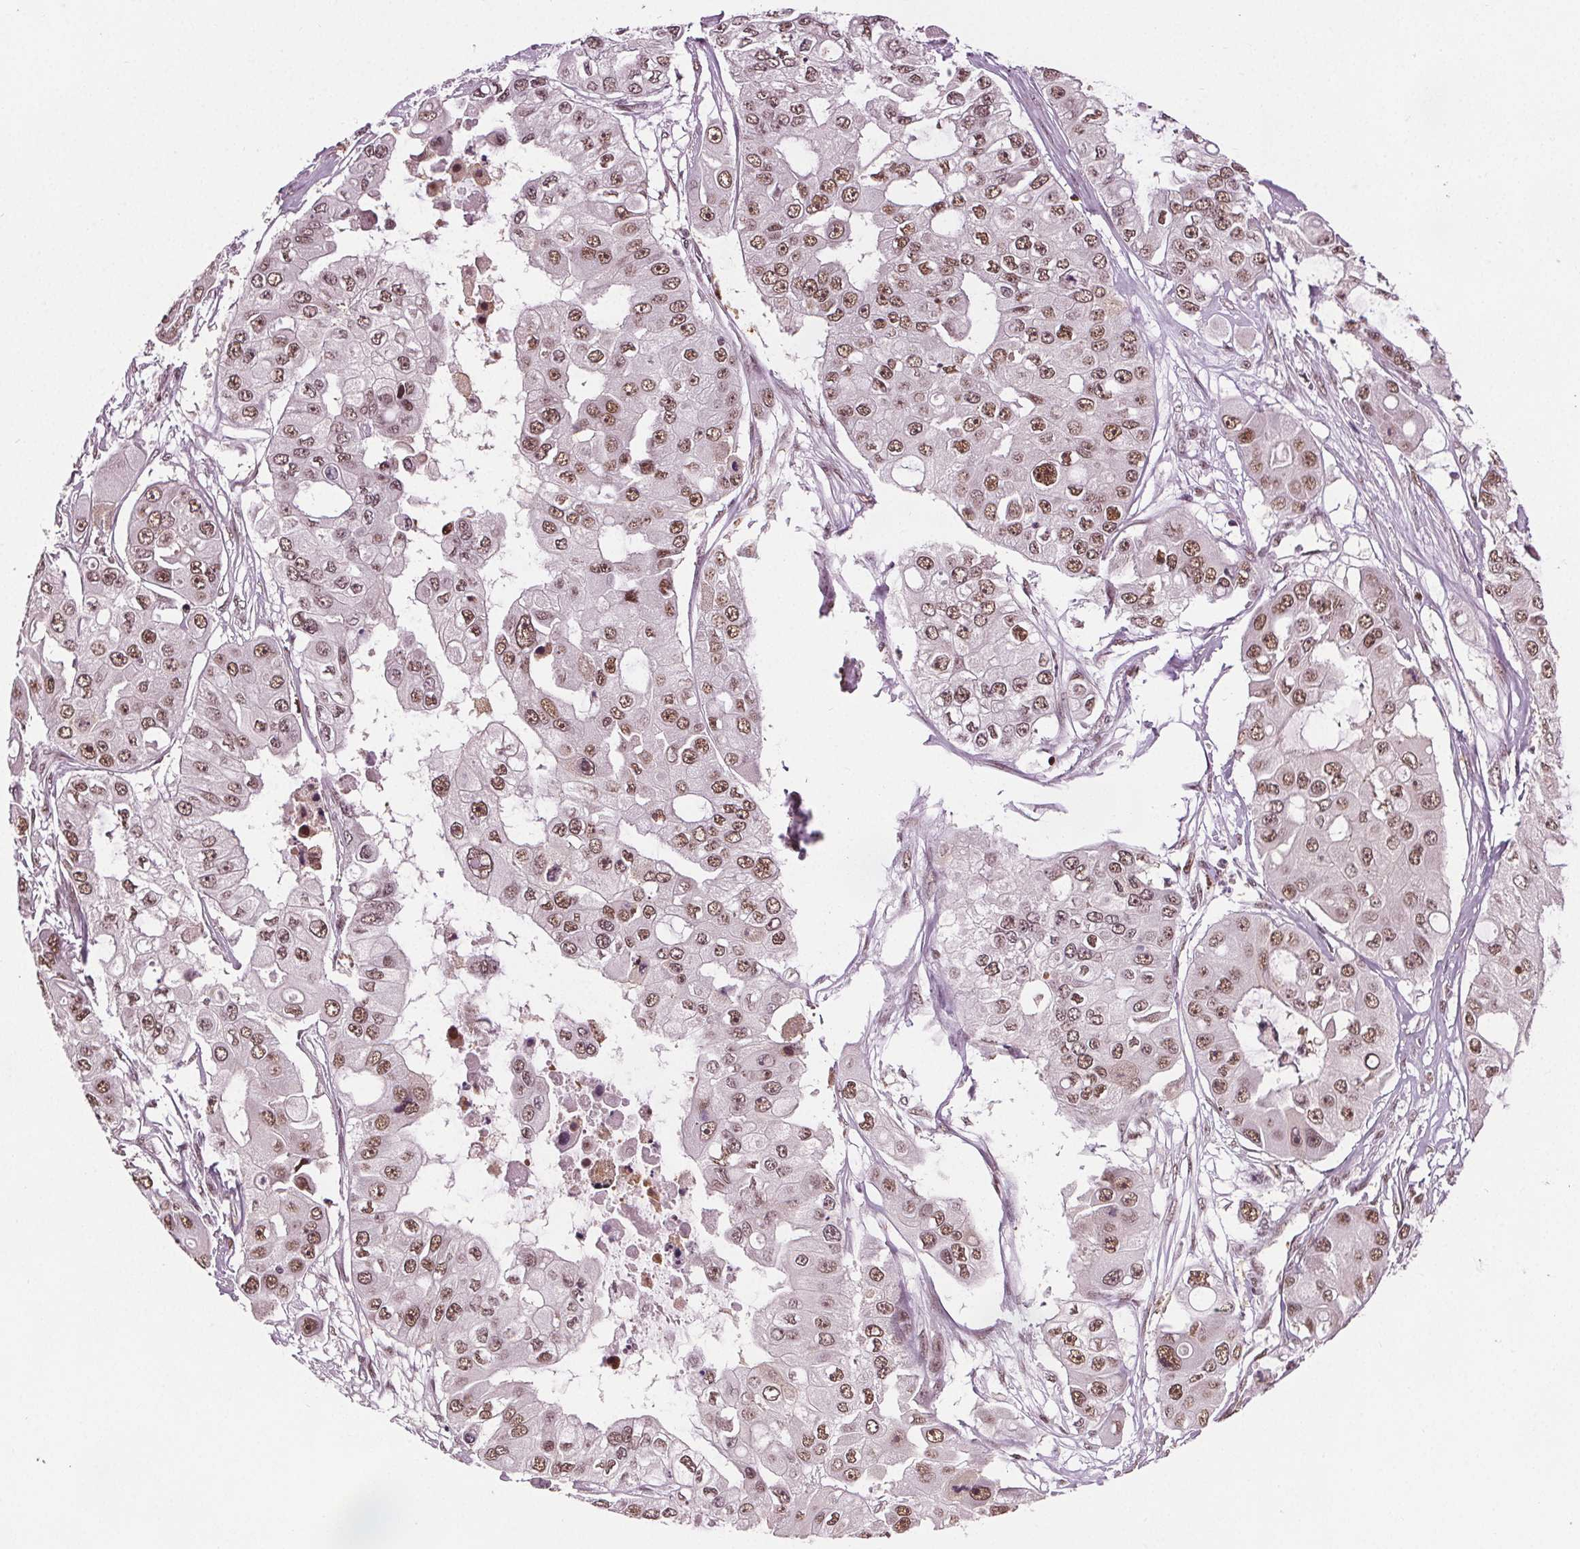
{"staining": {"intensity": "moderate", "quantity": ">75%", "location": "nuclear"}, "tissue": "ovarian cancer", "cell_type": "Tumor cells", "image_type": "cancer", "snomed": [{"axis": "morphology", "description": "Cystadenocarcinoma, serous, NOS"}, {"axis": "topography", "description": "Ovary"}], "caption": "About >75% of tumor cells in human ovarian cancer (serous cystadenocarcinoma) display moderate nuclear protein positivity as visualized by brown immunohistochemical staining.", "gene": "IWS1", "patient": {"sex": "female", "age": 56}}